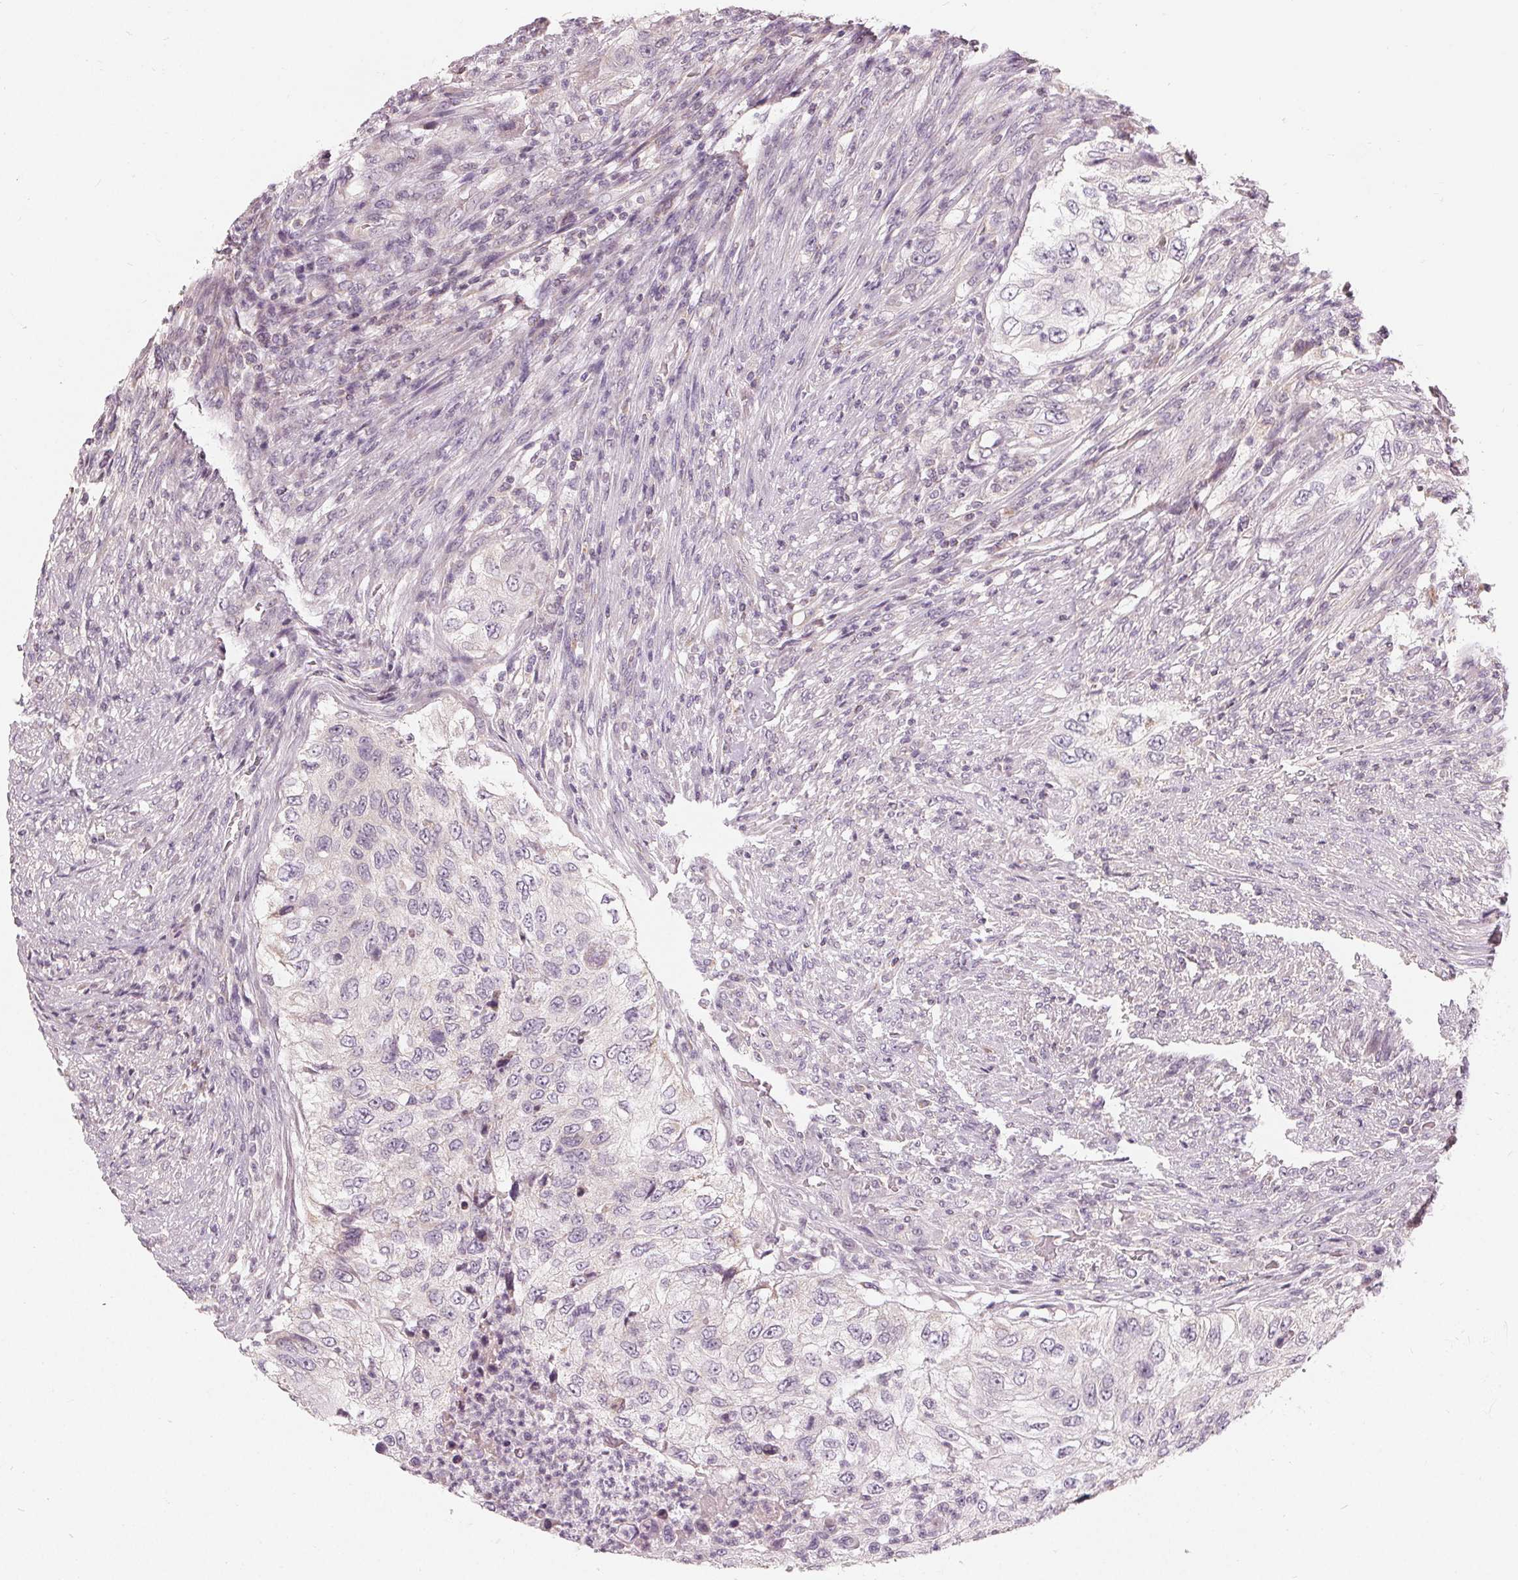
{"staining": {"intensity": "negative", "quantity": "none", "location": "none"}, "tissue": "urothelial cancer", "cell_type": "Tumor cells", "image_type": "cancer", "snomed": [{"axis": "morphology", "description": "Urothelial carcinoma, High grade"}, {"axis": "topography", "description": "Urinary bladder"}], "caption": "A high-resolution micrograph shows immunohistochemistry staining of urothelial cancer, which reveals no significant expression in tumor cells. (DAB immunohistochemistry (IHC), high magnification).", "gene": "TRIM60", "patient": {"sex": "female", "age": 60}}